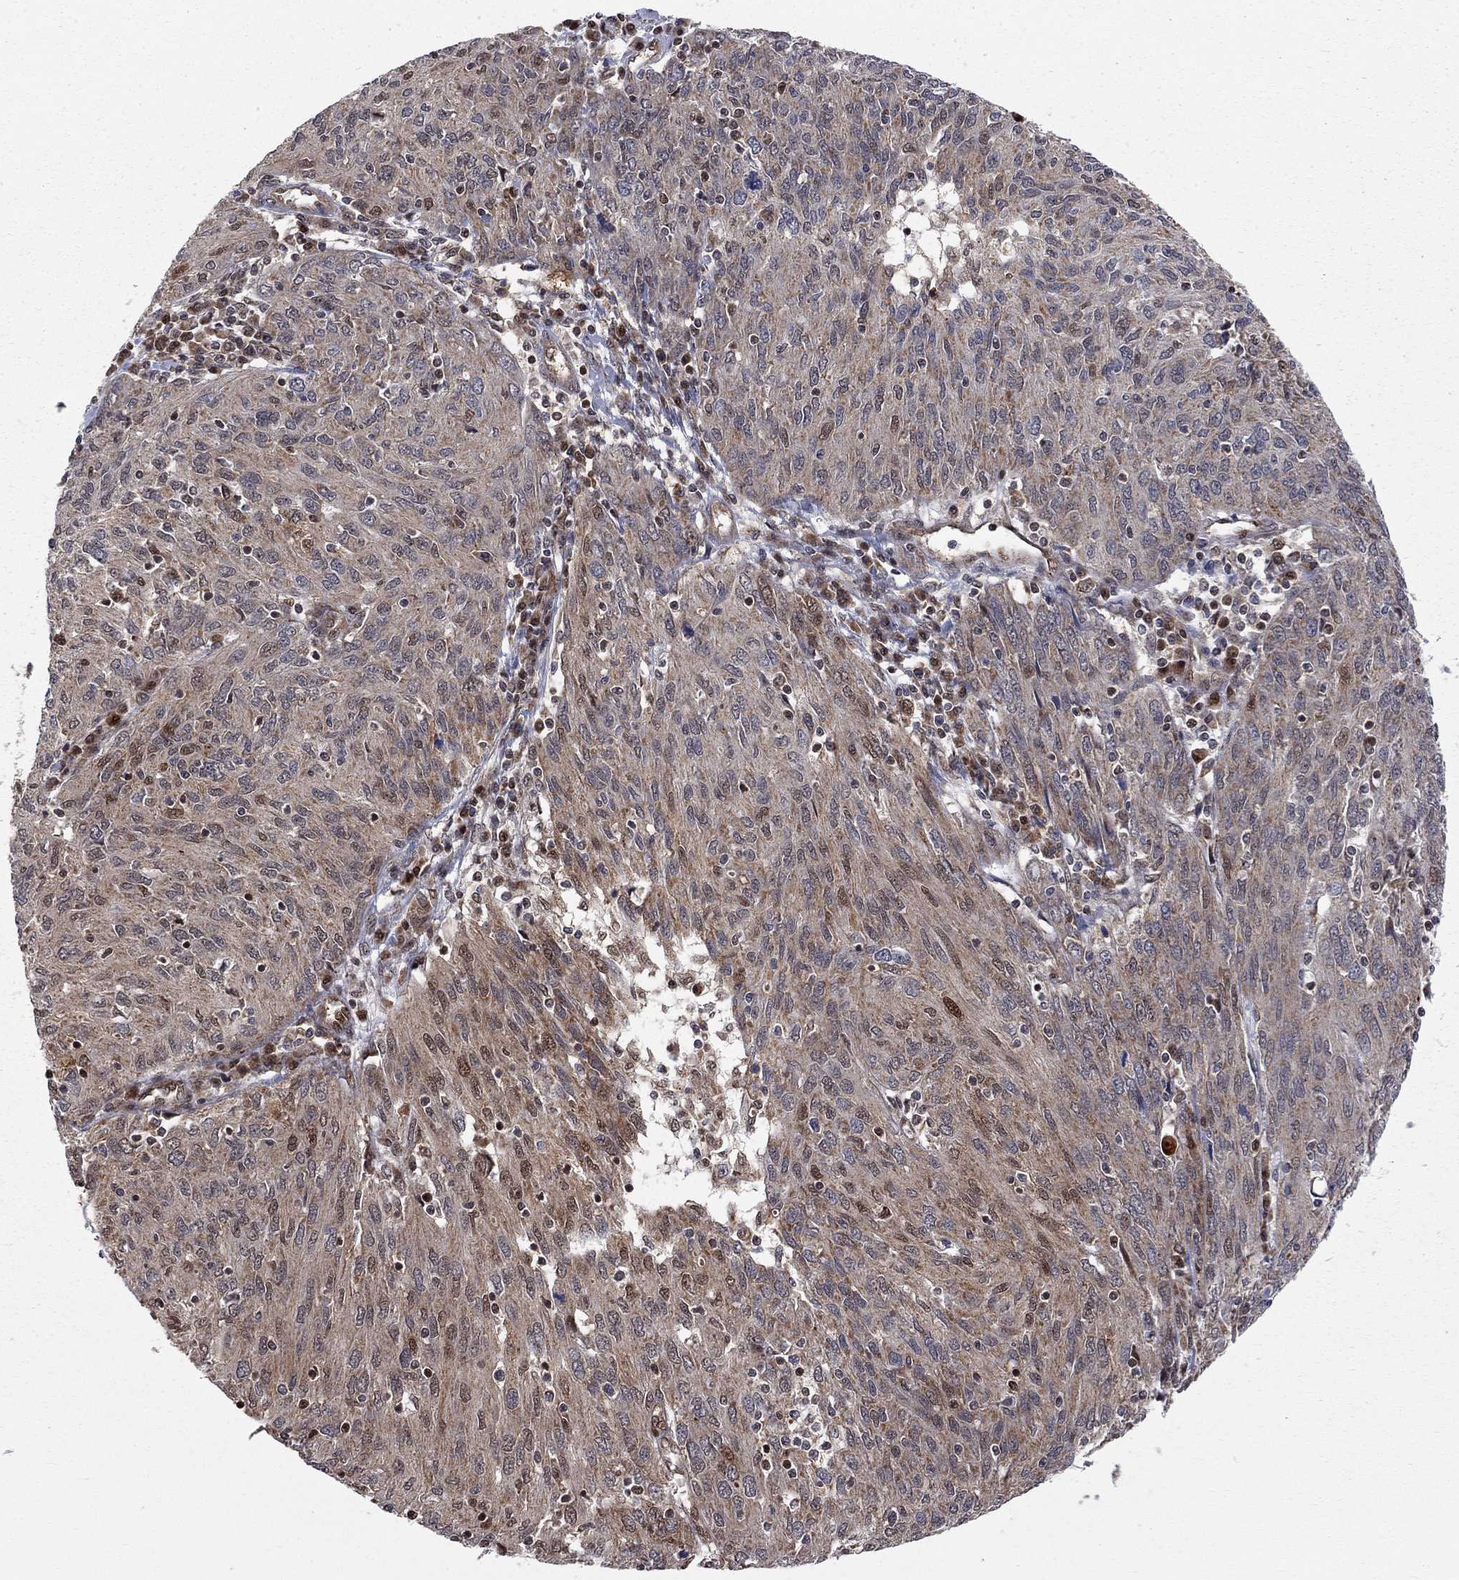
{"staining": {"intensity": "strong", "quantity": "25%-75%", "location": "cytoplasmic/membranous"}, "tissue": "ovarian cancer", "cell_type": "Tumor cells", "image_type": "cancer", "snomed": [{"axis": "morphology", "description": "Carcinoma, endometroid"}, {"axis": "topography", "description": "Ovary"}], "caption": "Immunohistochemical staining of ovarian cancer (endometroid carcinoma) exhibits high levels of strong cytoplasmic/membranous positivity in about 25%-75% of tumor cells. The staining was performed using DAB (3,3'-diaminobenzidine), with brown indicating positive protein expression. Nuclei are stained blue with hematoxylin.", "gene": "ELOB", "patient": {"sex": "female", "age": 50}}